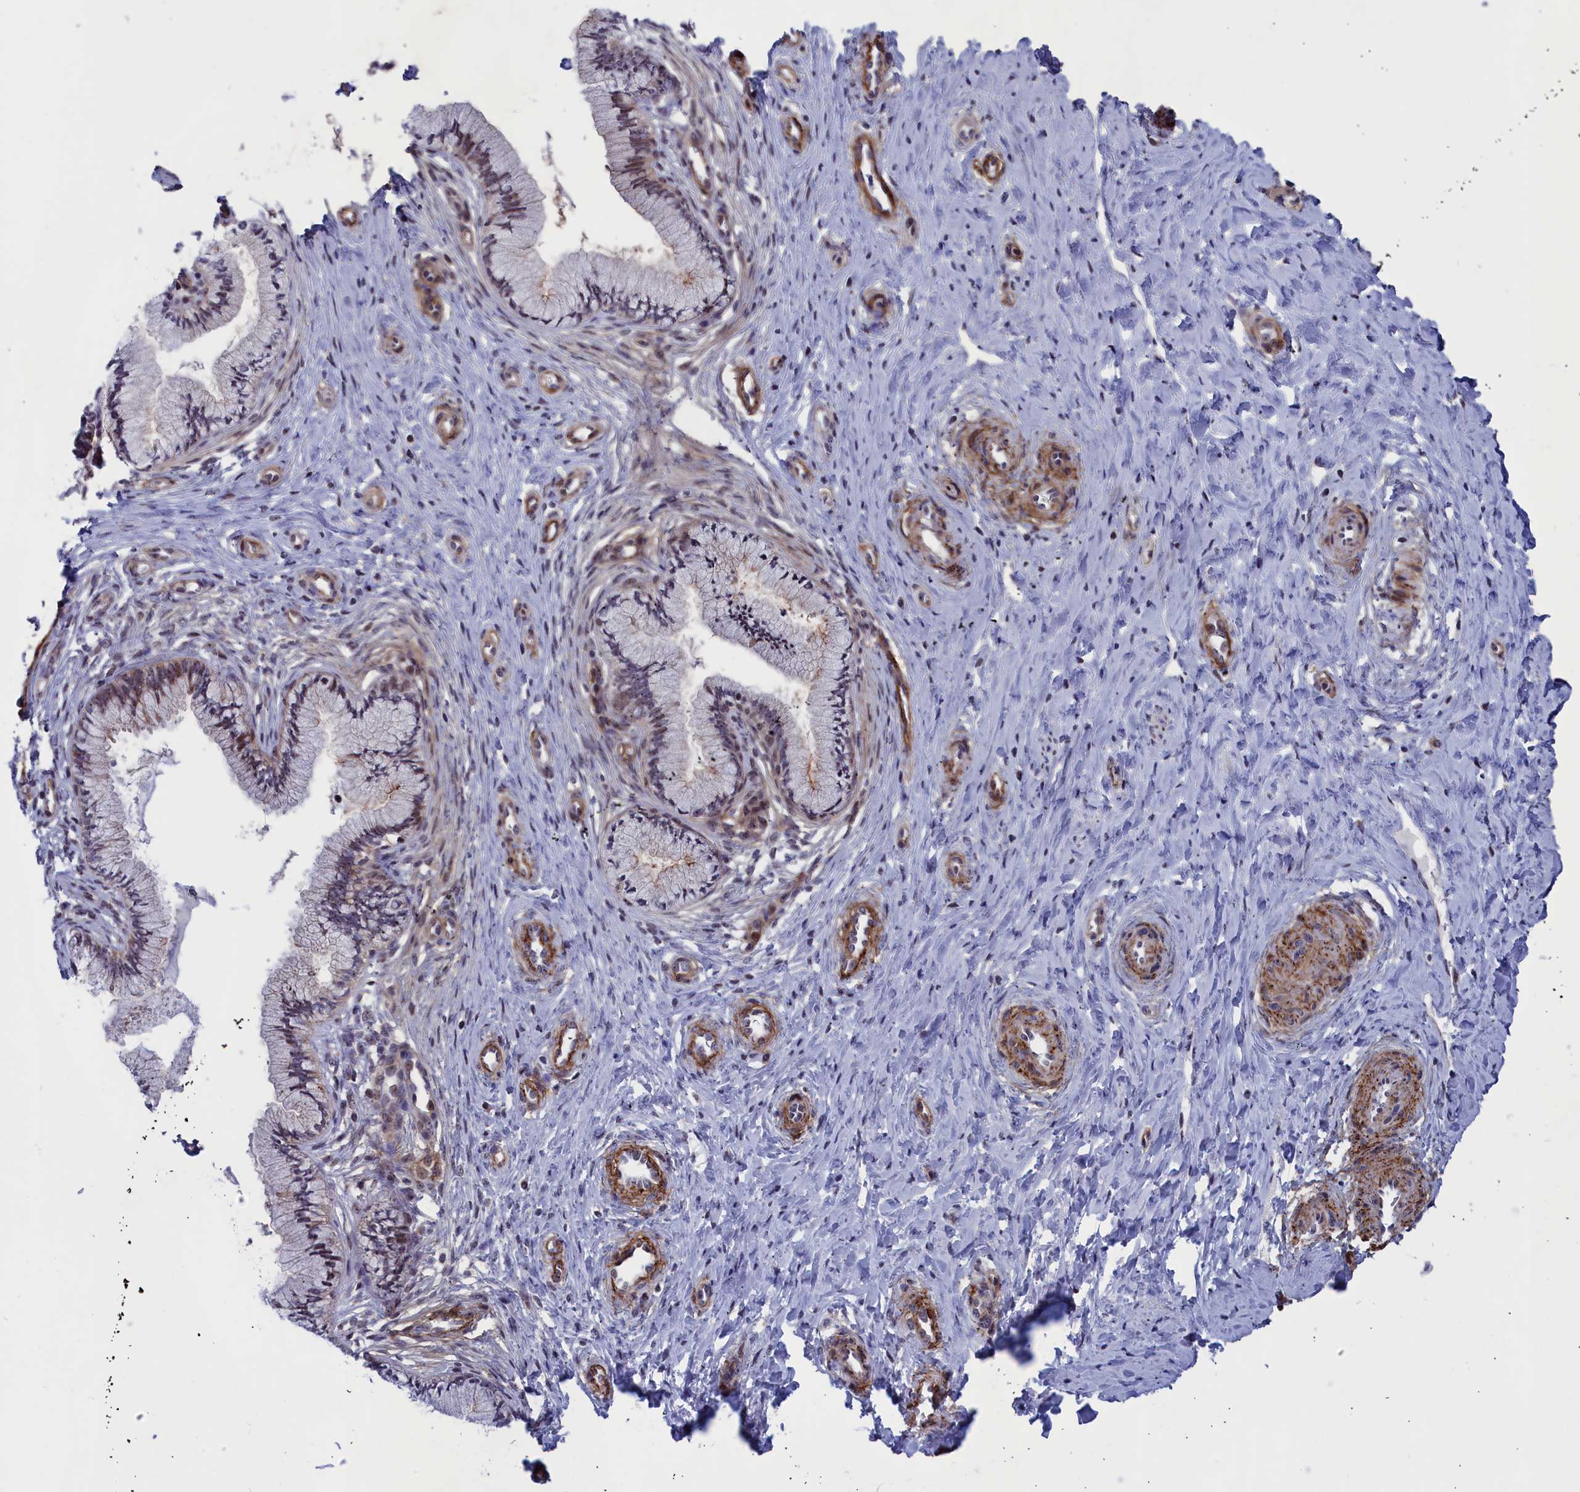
{"staining": {"intensity": "moderate", "quantity": ">75%", "location": "nuclear"}, "tissue": "cervix", "cell_type": "Glandular cells", "image_type": "normal", "snomed": [{"axis": "morphology", "description": "Normal tissue, NOS"}, {"axis": "topography", "description": "Cervix"}], "caption": "Normal cervix shows moderate nuclear positivity in approximately >75% of glandular cells, visualized by immunohistochemistry.", "gene": "PPAN", "patient": {"sex": "female", "age": 36}}